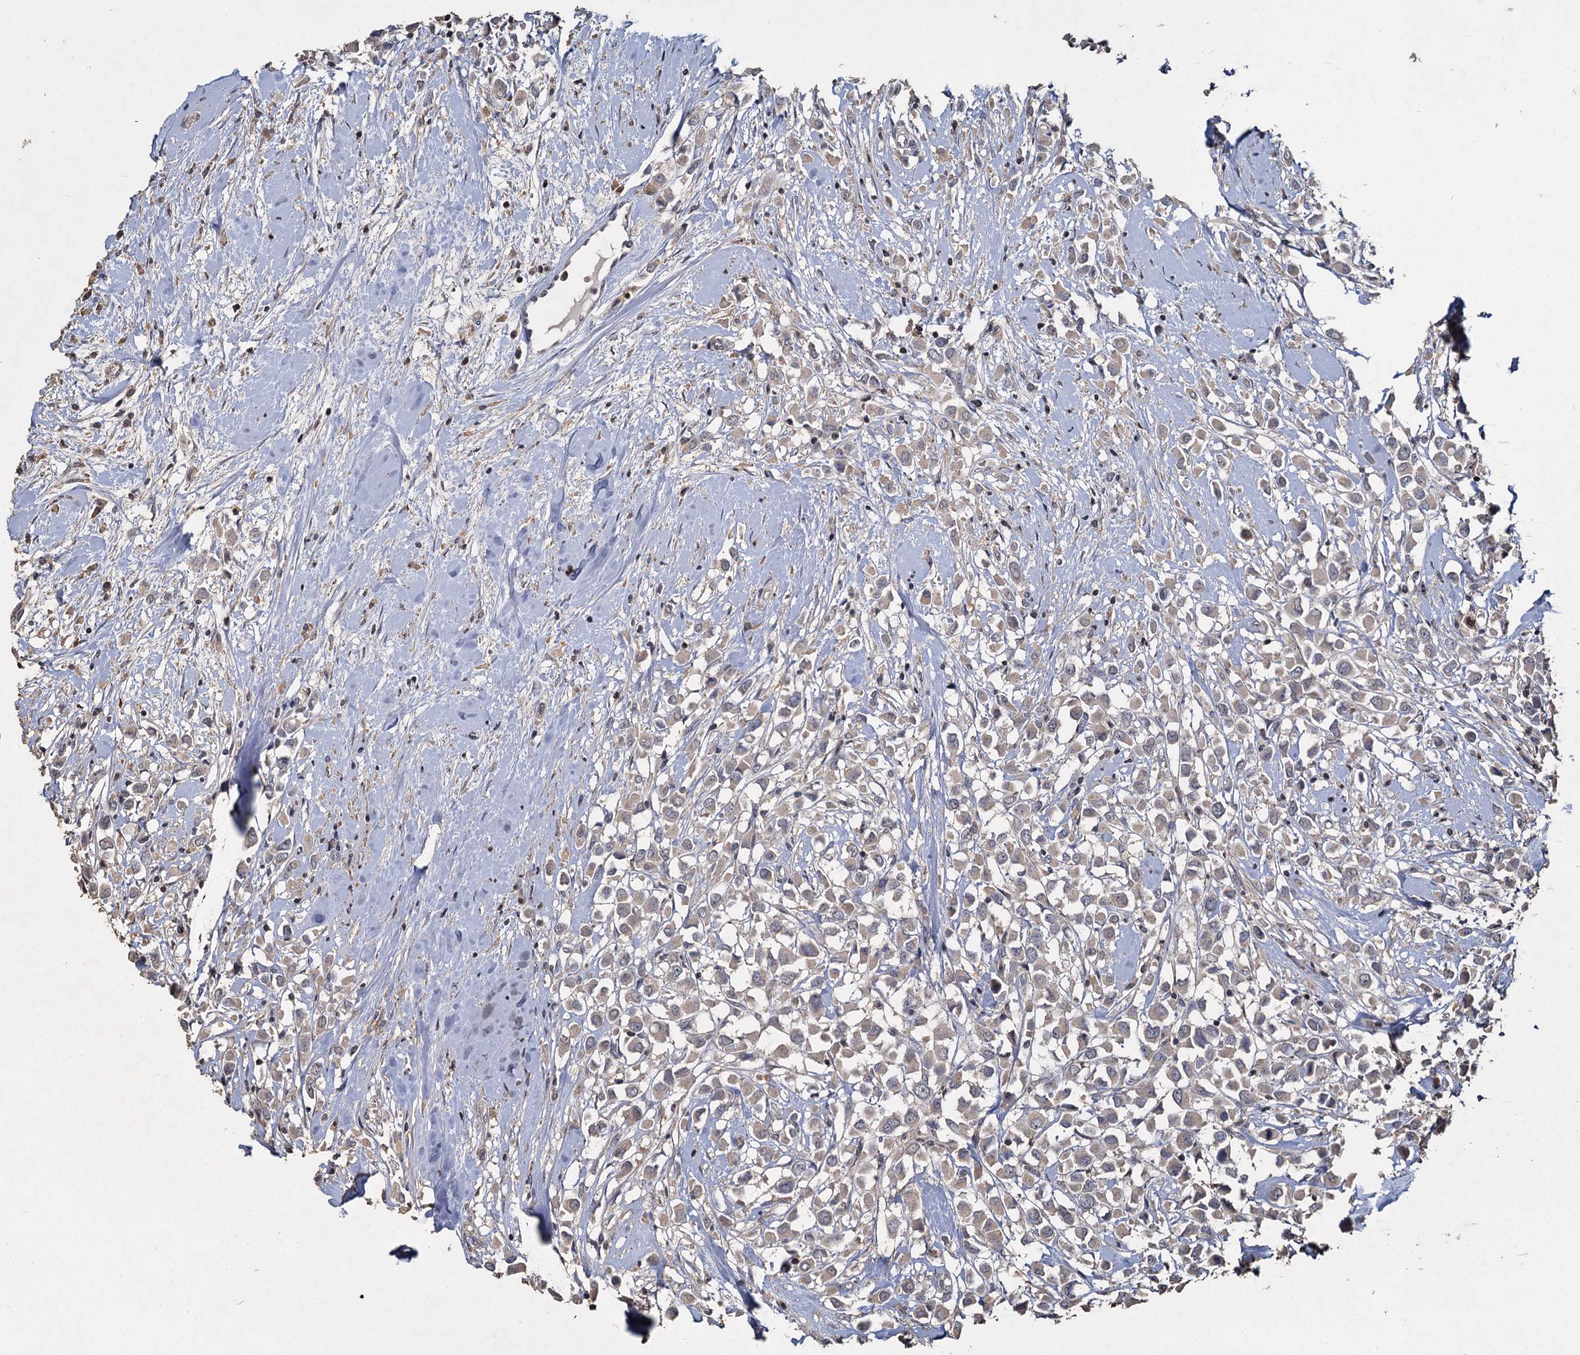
{"staining": {"intensity": "negative", "quantity": "none", "location": "none"}, "tissue": "breast cancer", "cell_type": "Tumor cells", "image_type": "cancer", "snomed": [{"axis": "morphology", "description": "Duct carcinoma"}, {"axis": "topography", "description": "Breast"}], "caption": "The image exhibits no staining of tumor cells in infiltrating ductal carcinoma (breast).", "gene": "CCDC61", "patient": {"sex": "female", "age": 87}}